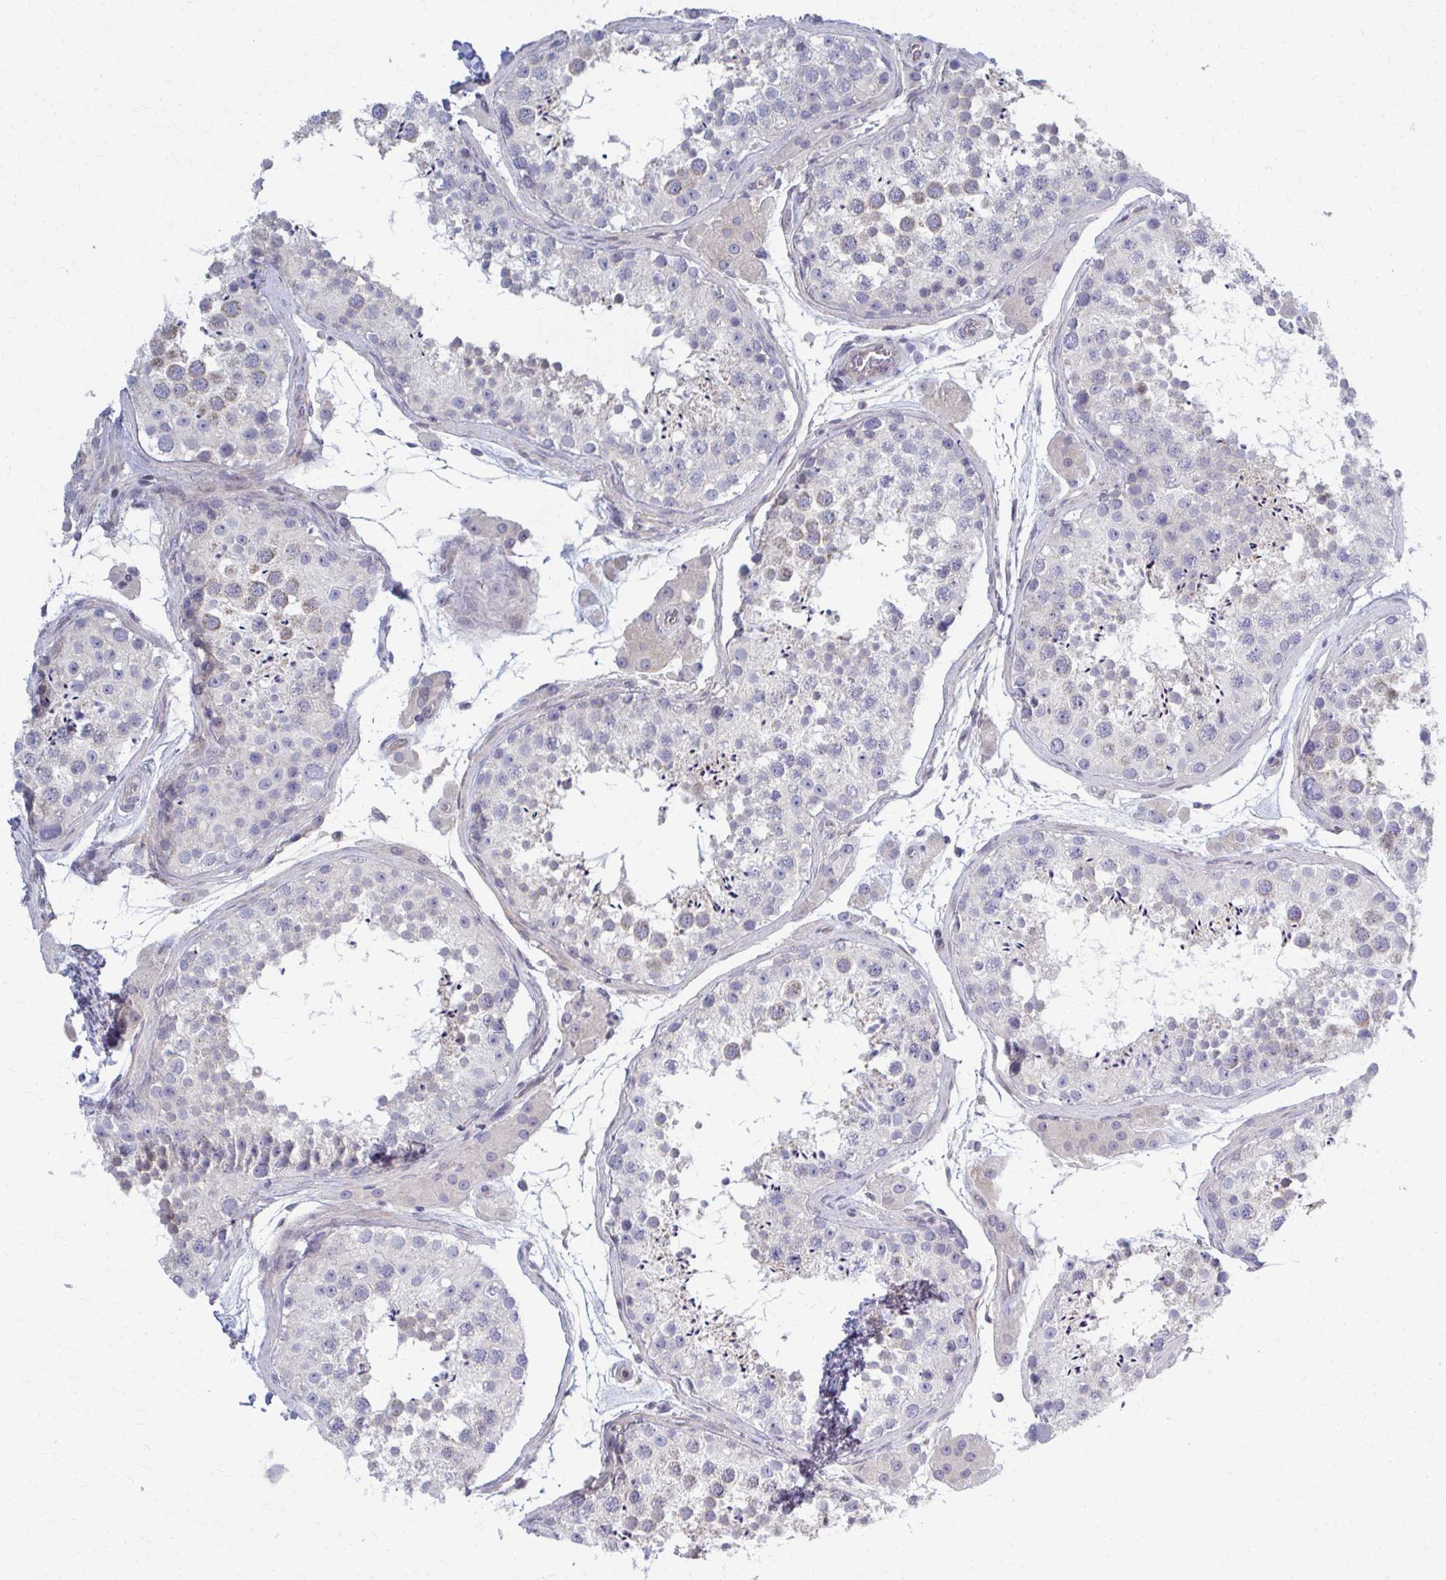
{"staining": {"intensity": "negative", "quantity": "none", "location": "none"}, "tissue": "testis", "cell_type": "Cells in seminiferous ducts", "image_type": "normal", "snomed": [{"axis": "morphology", "description": "Normal tissue, NOS"}, {"axis": "topography", "description": "Testis"}], "caption": "High power microscopy histopathology image of an immunohistochemistry (IHC) photomicrograph of unremarkable testis, revealing no significant expression in cells in seminiferous ducts.", "gene": "MCRIP2", "patient": {"sex": "male", "age": 41}}